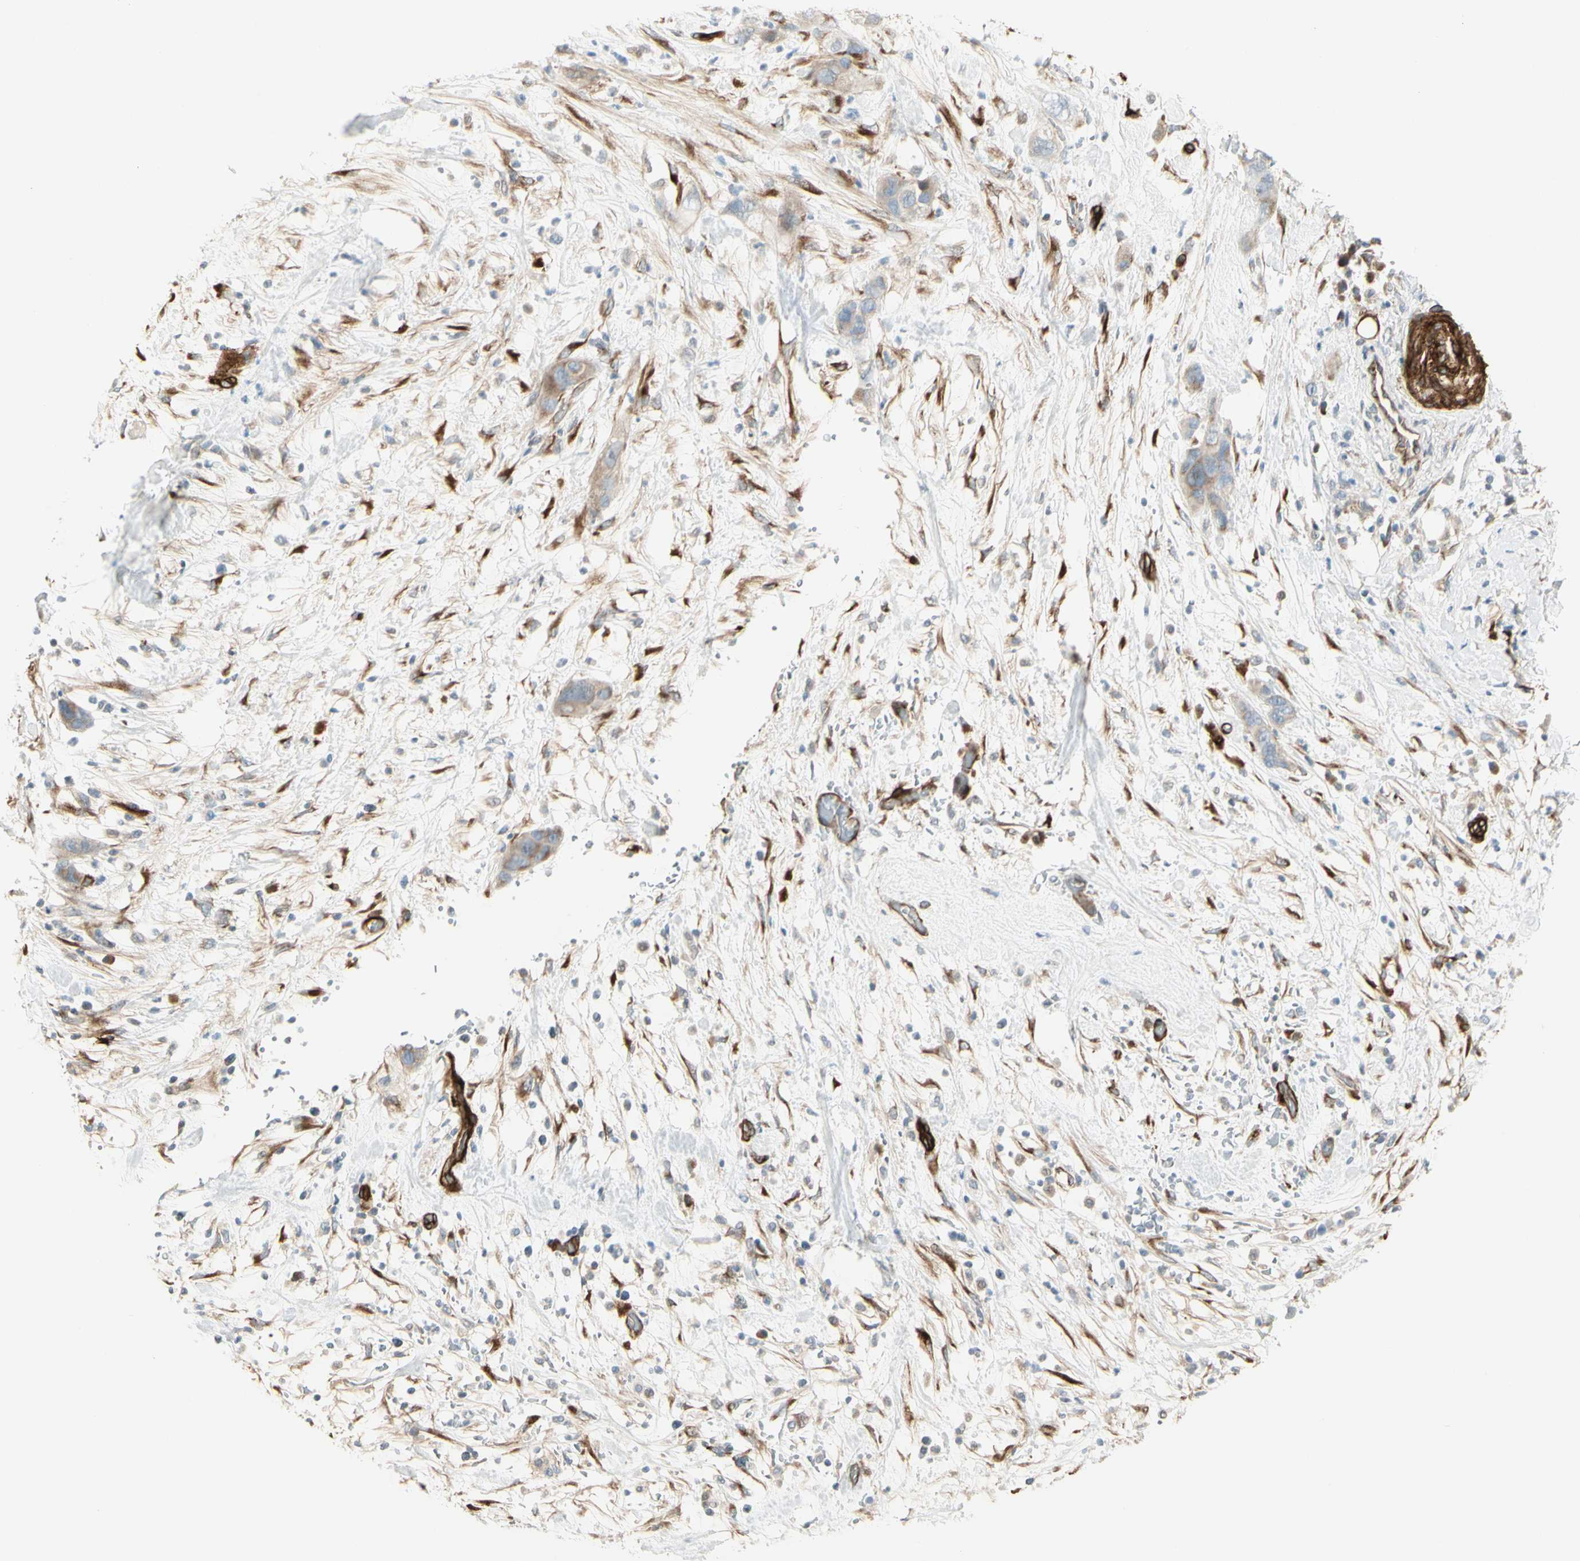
{"staining": {"intensity": "weak", "quantity": ">75%", "location": "cytoplasmic/membranous"}, "tissue": "pancreatic cancer", "cell_type": "Tumor cells", "image_type": "cancer", "snomed": [{"axis": "morphology", "description": "Adenocarcinoma, NOS"}, {"axis": "topography", "description": "Pancreas"}], "caption": "Immunohistochemical staining of pancreatic cancer displays low levels of weak cytoplasmic/membranous protein positivity in approximately >75% of tumor cells. (DAB (3,3'-diaminobenzidine) IHC with brightfield microscopy, high magnification).", "gene": "MCAM", "patient": {"sex": "female", "age": 71}}